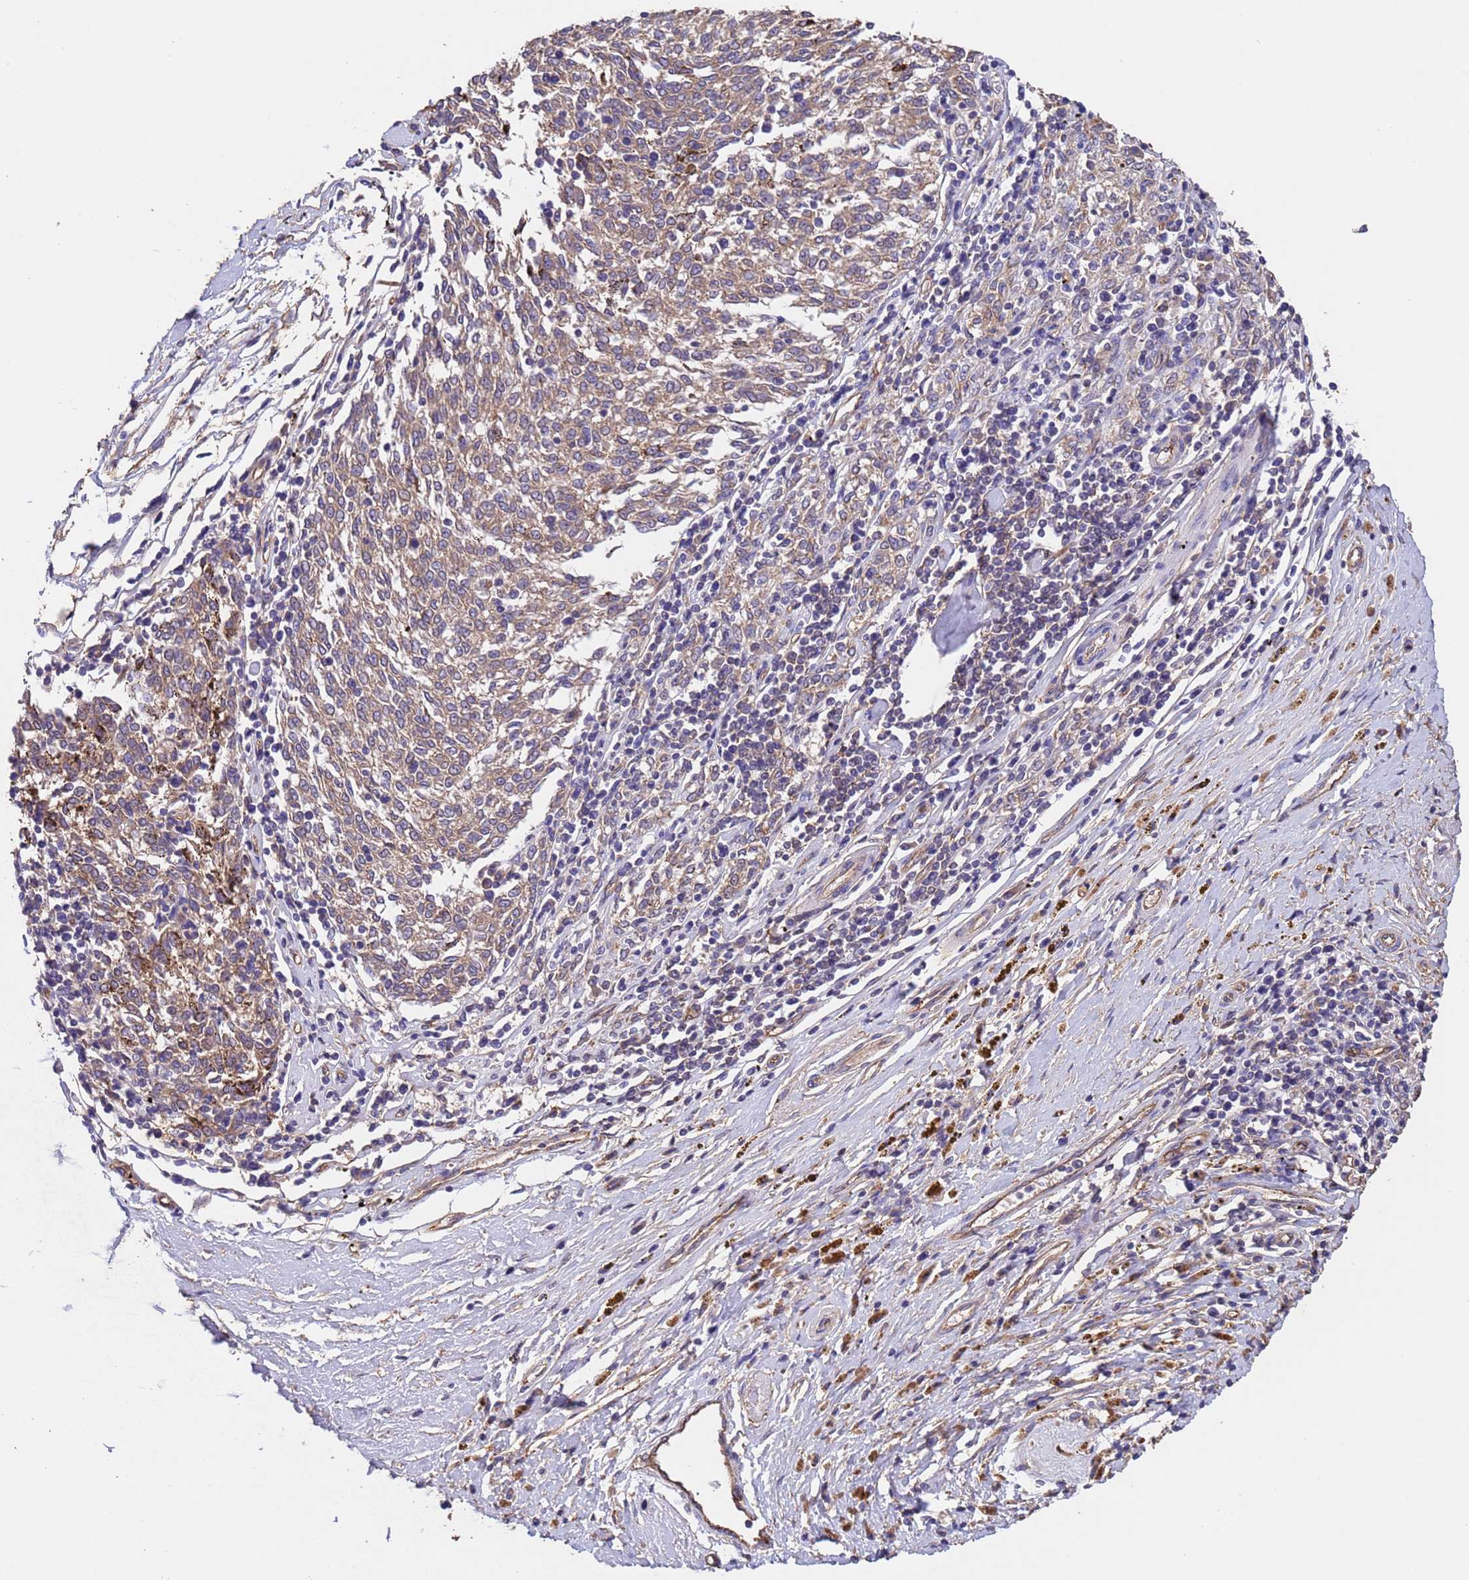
{"staining": {"intensity": "moderate", "quantity": ">75%", "location": "cytoplasmic/membranous"}, "tissue": "melanoma", "cell_type": "Tumor cells", "image_type": "cancer", "snomed": [{"axis": "morphology", "description": "Malignant melanoma, NOS"}, {"axis": "topography", "description": "Skin"}], "caption": "This micrograph reveals immunohistochemistry staining of human melanoma, with medium moderate cytoplasmic/membranous positivity in about >75% of tumor cells.", "gene": "MTX3", "patient": {"sex": "female", "age": 72}}